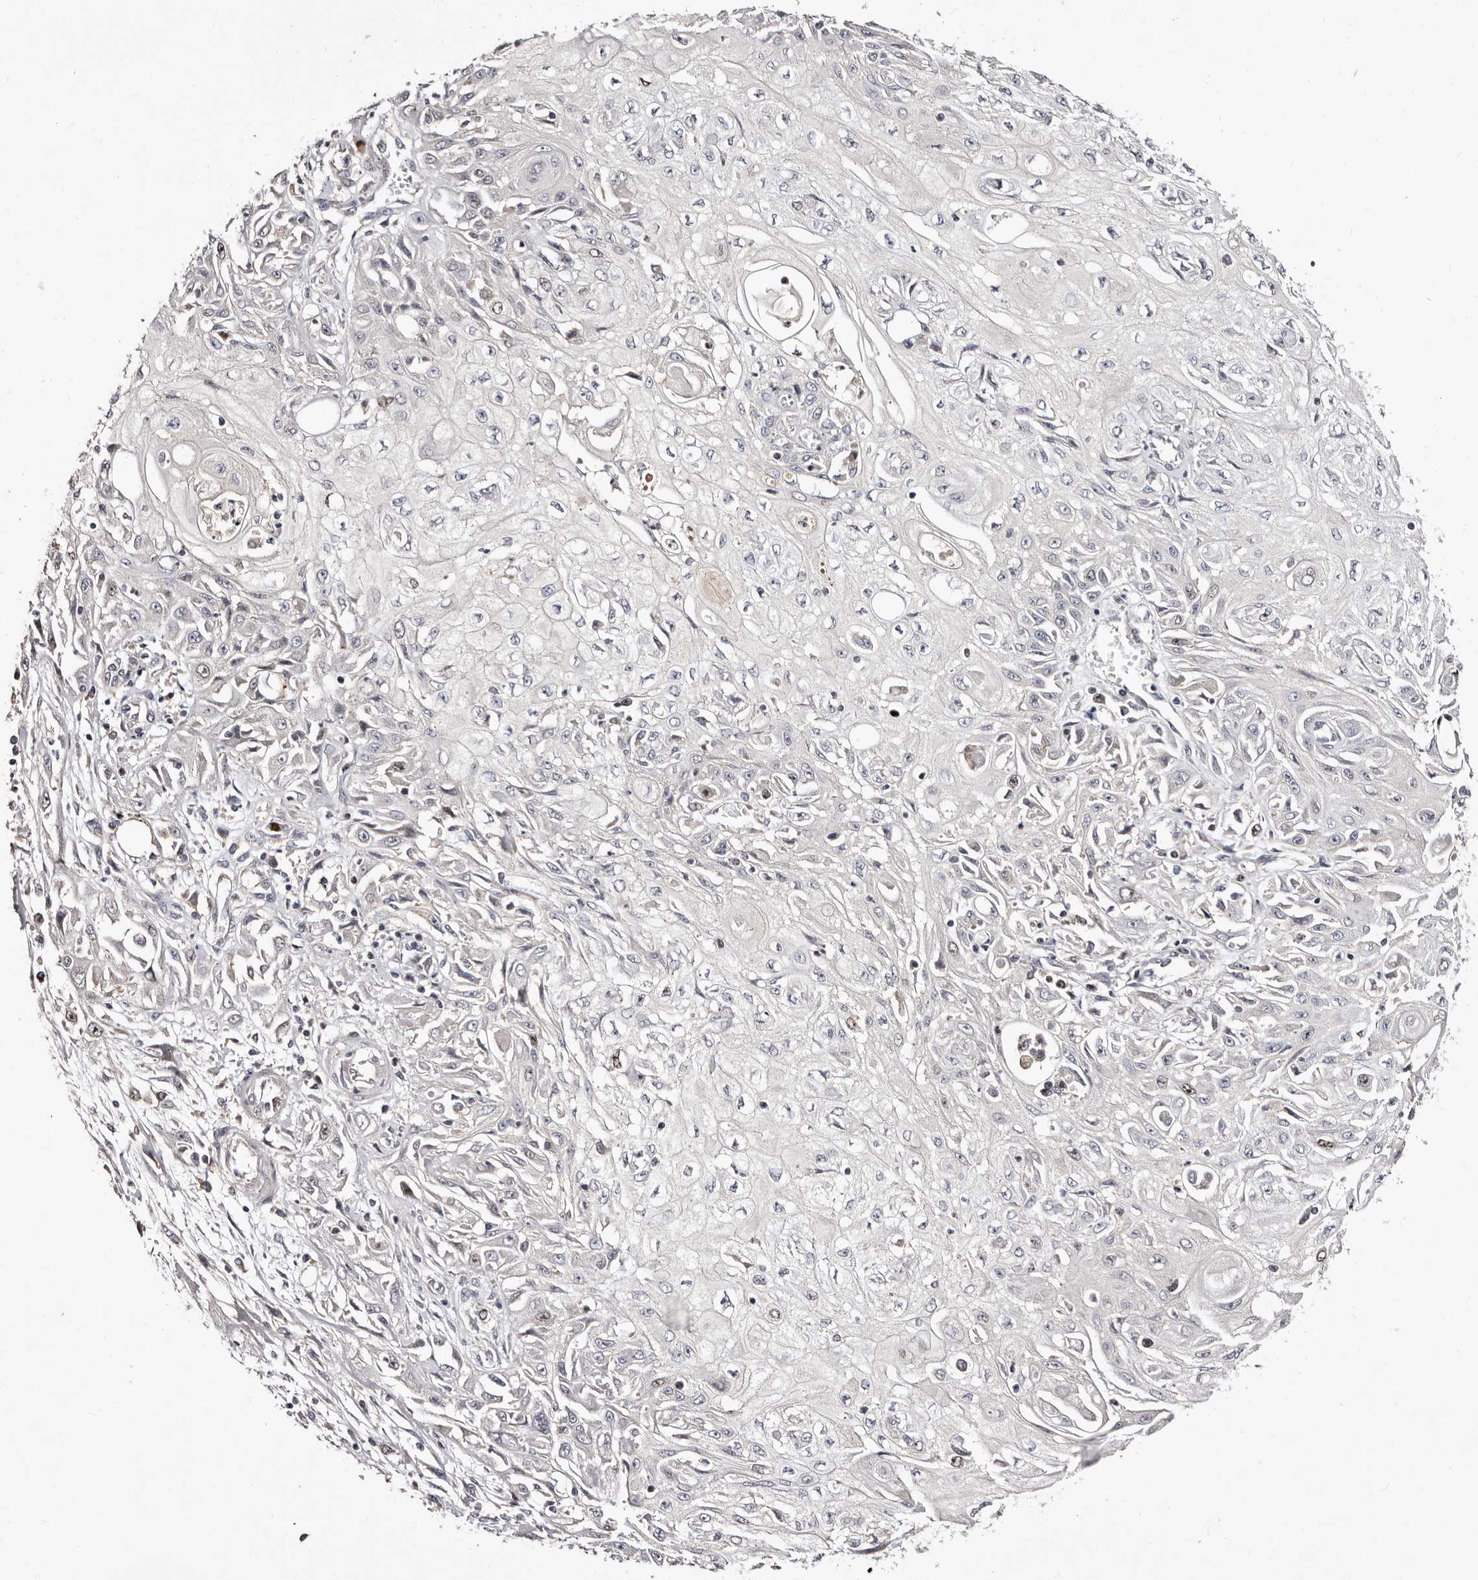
{"staining": {"intensity": "negative", "quantity": "none", "location": "none"}, "tissue": "skin cancer", "cell_type": "Tumor cells", "image_type": "cancer", "snomed": [{"axis": "morphology", "description": "Squamous cell carcinoma, NOS"}, {"axis": "morphology", "description": "Squamous cell carcinoma, metastatic, NOS"}, {"axis": "topography", "description": "Skin"}, {"axis": "topography", "description": "Lymph node"}], "caption": "DAB (3,3'-diaminobenzidine) immunohistochemical staining of human skin cancer (metastatic squamous cell carcinoma) exhibits no significant positivity in tumor cells.", "gene": "CDCA8", "patient": {"sex": "male", "age": 75}}